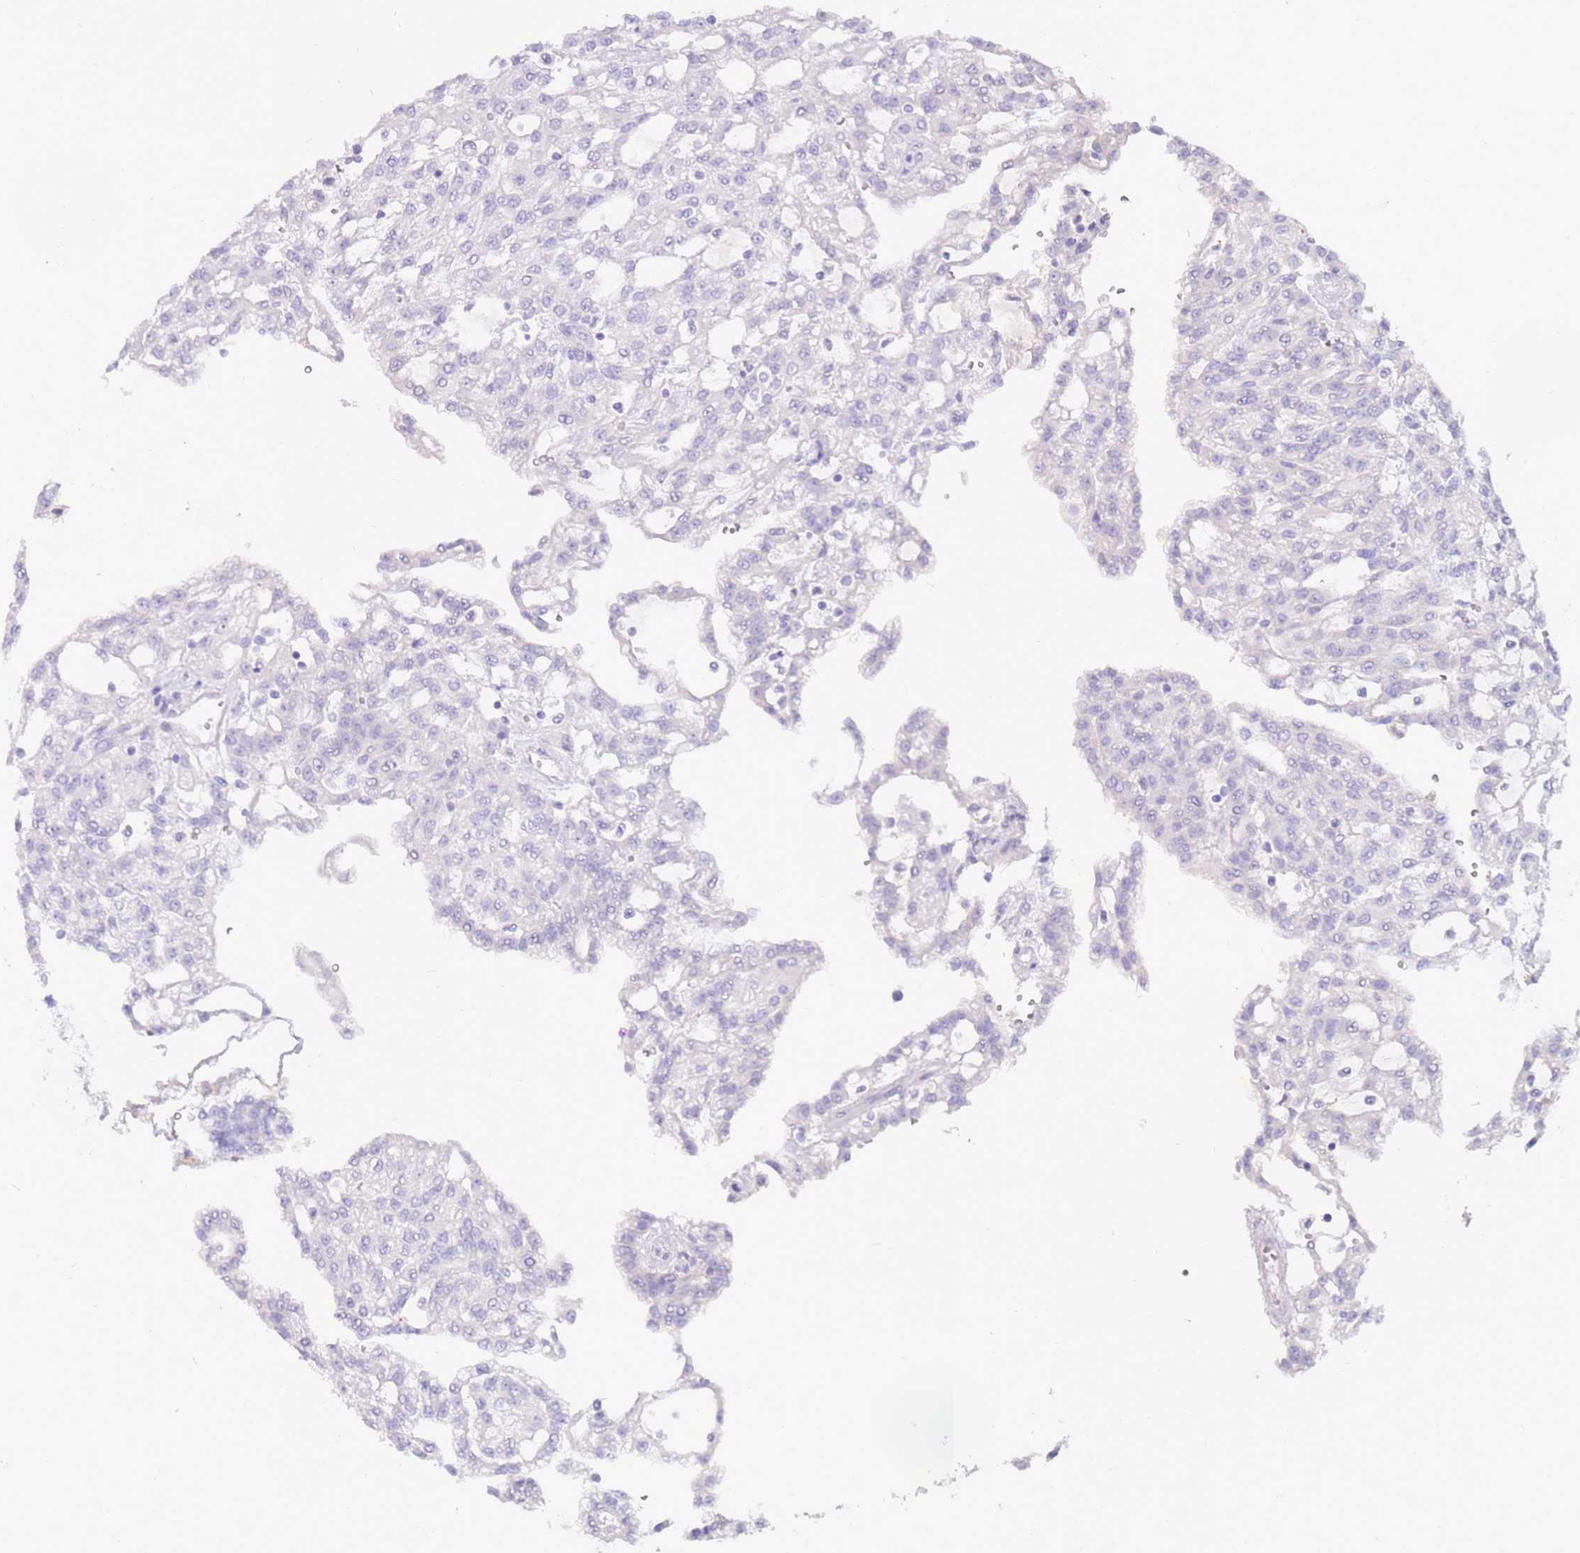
{"staining": {"intensity": "negative", "quantity": "none", "location": "none"}, "tissue": "renal cancer", "cell_type": "Tumor cells", "image_type": "cancer", "snomed": [{"axis": "morphology", "description": "Adenocarcinoma, NOS"}, {"axis": "topography", "description": "Kidney"}], "caption": "Immunohistochemistry of renal cancer shows no expression in tumor cells.", "gene": "EVPLL", "patient": {"sex": "male", "age": 63}}